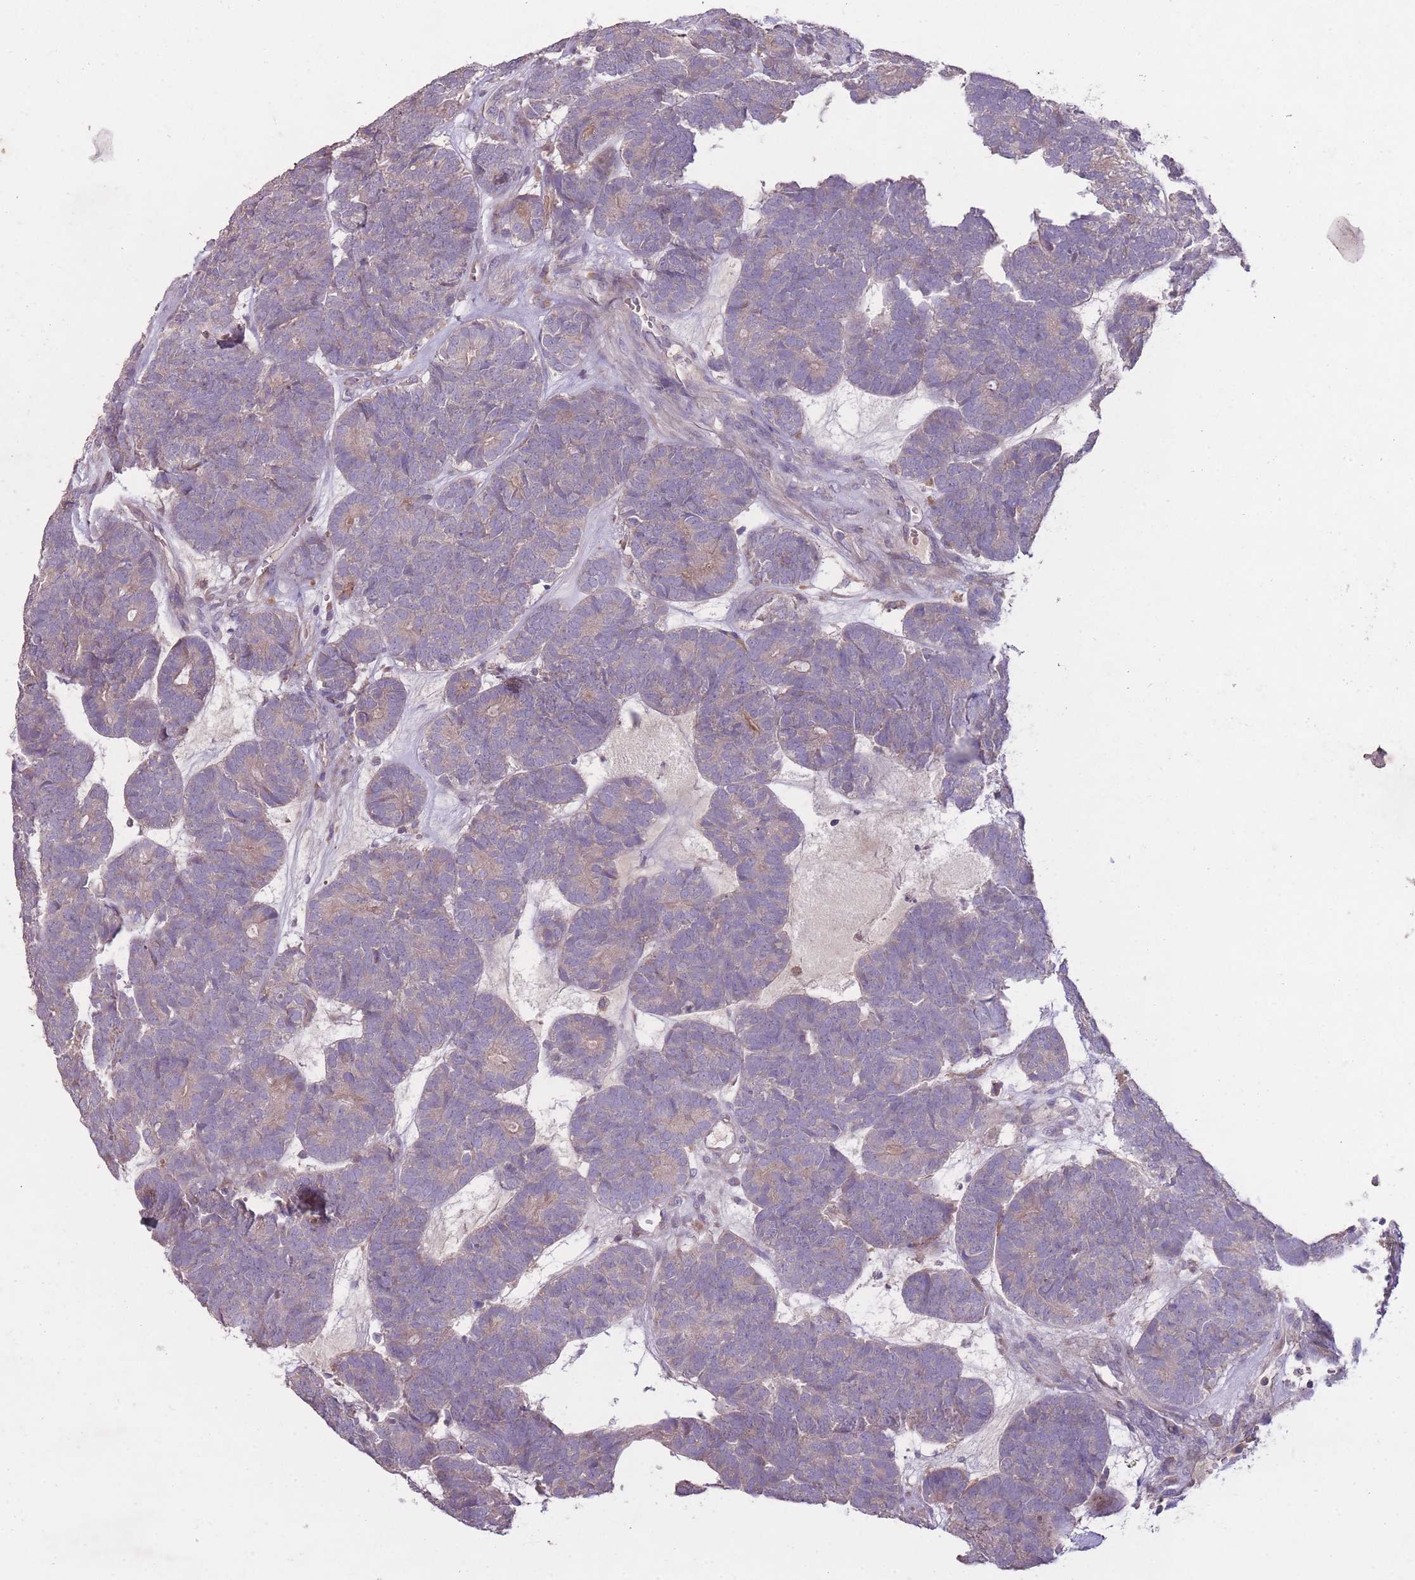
{"staining": {"intensity": "negative", "quantity": "none", "location": "none"}, "tissue": "head and neck cancer", "cell_type": "Tumor cells", "image_type": "cancer", "snomed": [{"axis": "morphology", "description": "Adenocarcinoma, NOS"}, {"axis": "topography", "description": "Head-Neck"}], "caption": "An immunohistochemistry (IHC) image of head and neck cancer (adenocarcinoma) is shown. There is no staining in tumor cells of head and neck cancer (adenocarcinoma).", "gene": "OR2V2", "patient": {"sex": "female", "age": 81}}